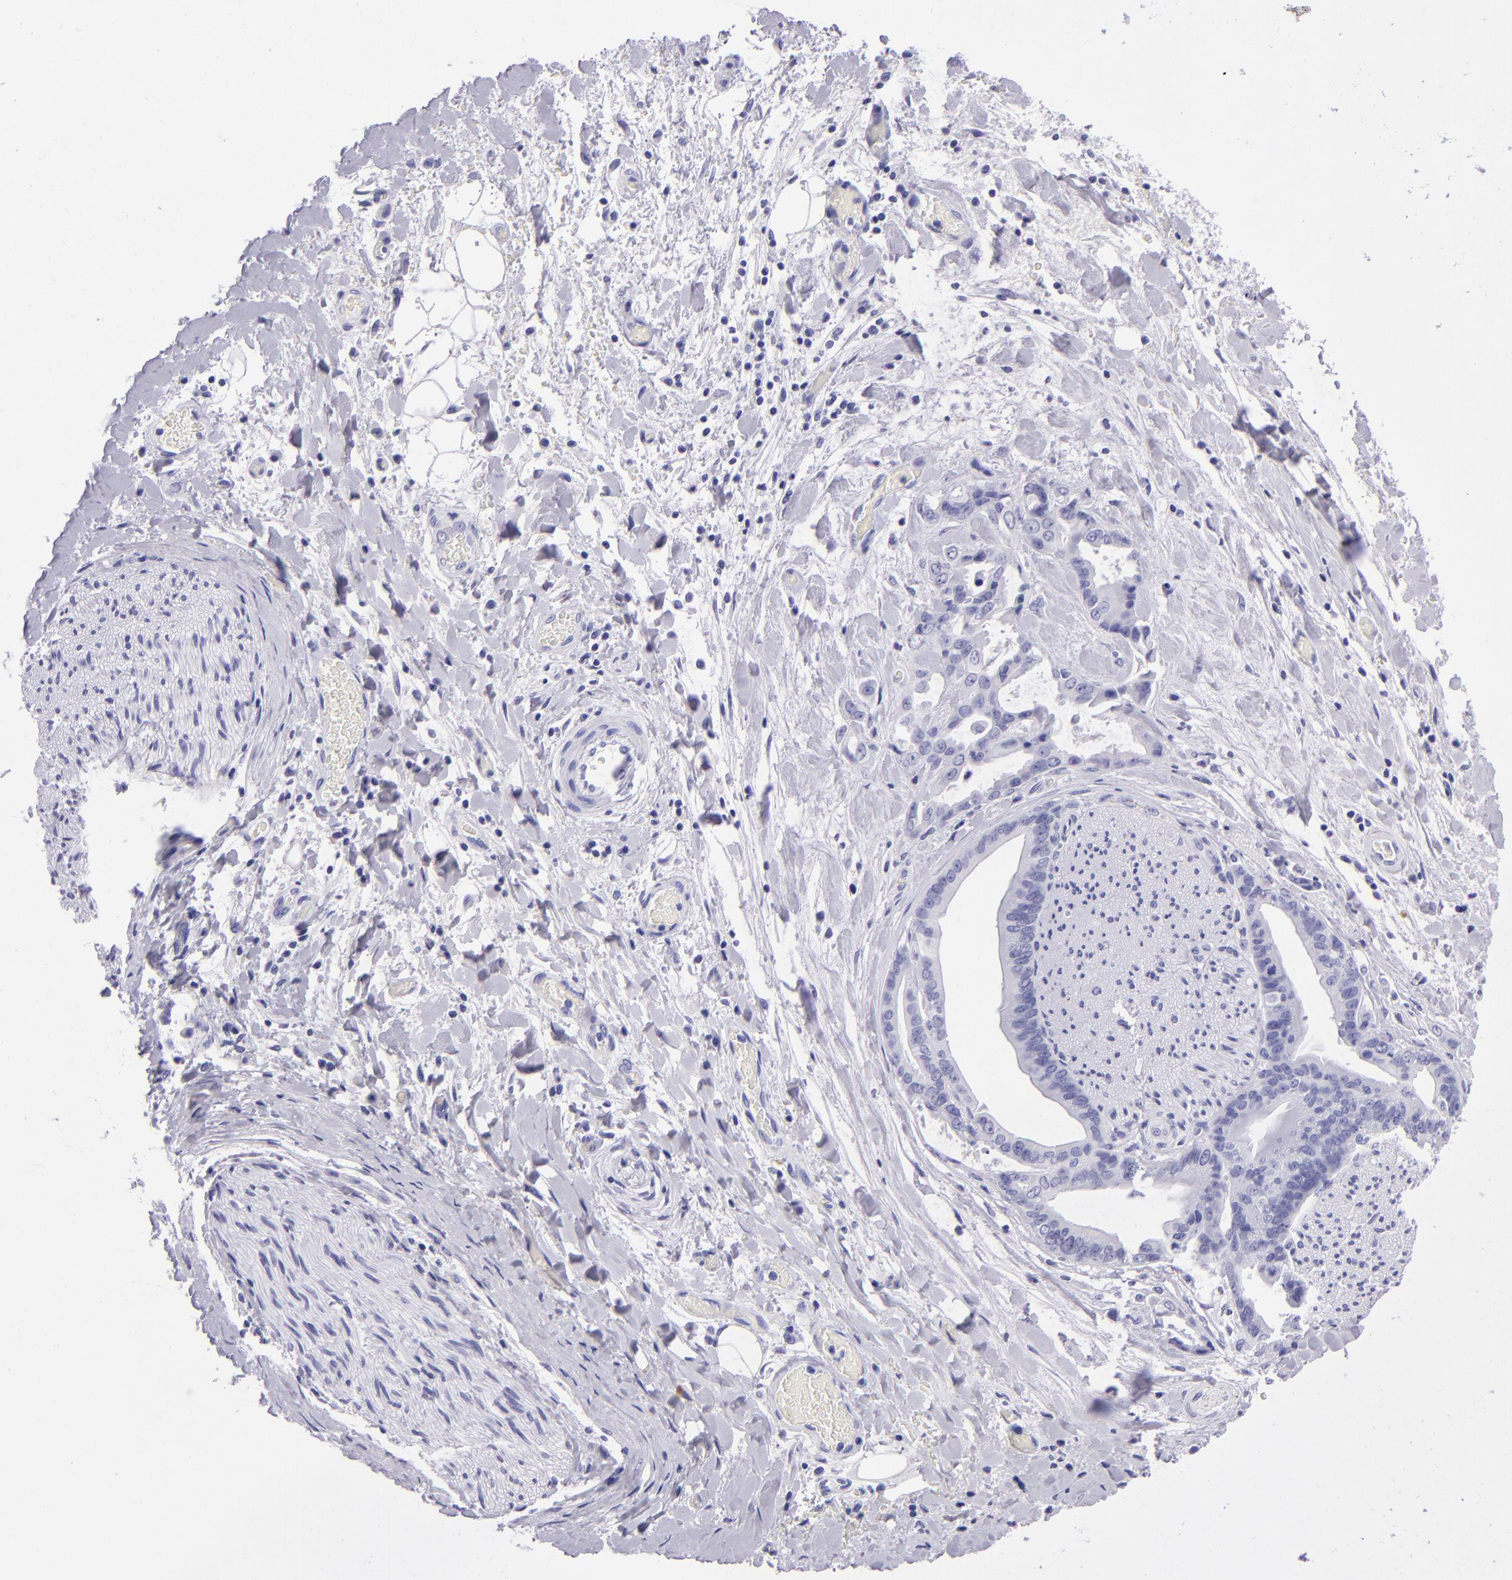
{"staining": {"intensity": "negative", "quantity": "none", "location": "none"}, "tissue": "liver cancer", "cell_type": "Tumor cells", "image_type": "cancer", "snomed": [{"axis": "morphology", "description": "Cholangiocarcinoma"}, {"axis": "topography", "description": "Liver"}], "caption": "IHC of liver cancer (cholangiocarcinoma) exhibits no positivity in tumor cells.", "gene": "TYRP1", "patient": {"sex": "male", "age": 58}}